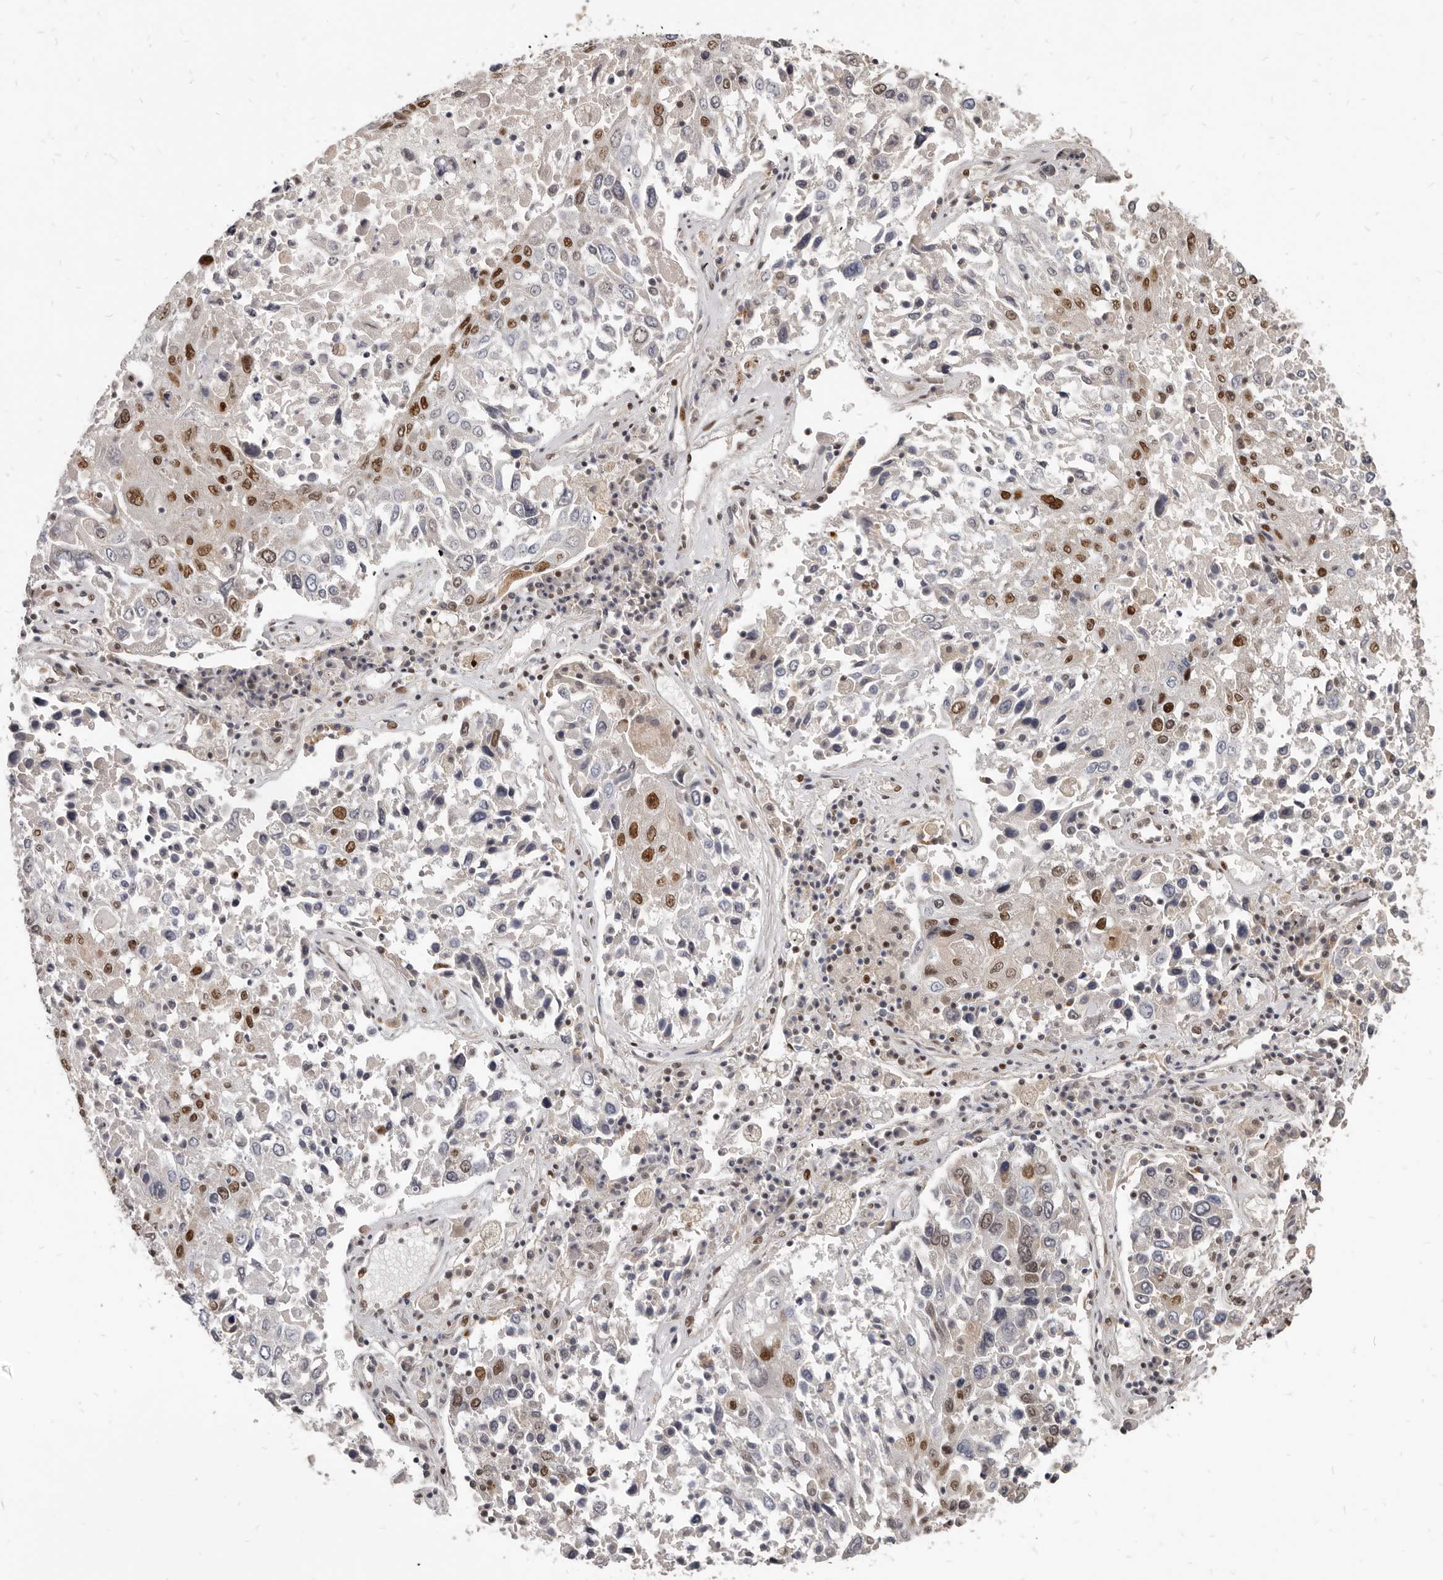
{"staining": {"intensity": "moderate", "quantity": "<25%", "location": "nuclear"}, "tissue": "lung cancer", "cell_type": "Tumor cells", "image_type": "cancer", "snomed": [{"axis": "morphology", "description": "Squamous cell carcinoma, NOS"}, {"axis": "topography", "description": "Lung"}], "caption": "Moderate nuclear expression for a protein is seen in approximately <25% of tumor cells of squamous cell carcinoma (lung) using immunohistochemistry (IHC).", "gene": "ATF5", "patient": {"sex": "male", "age": 65}}